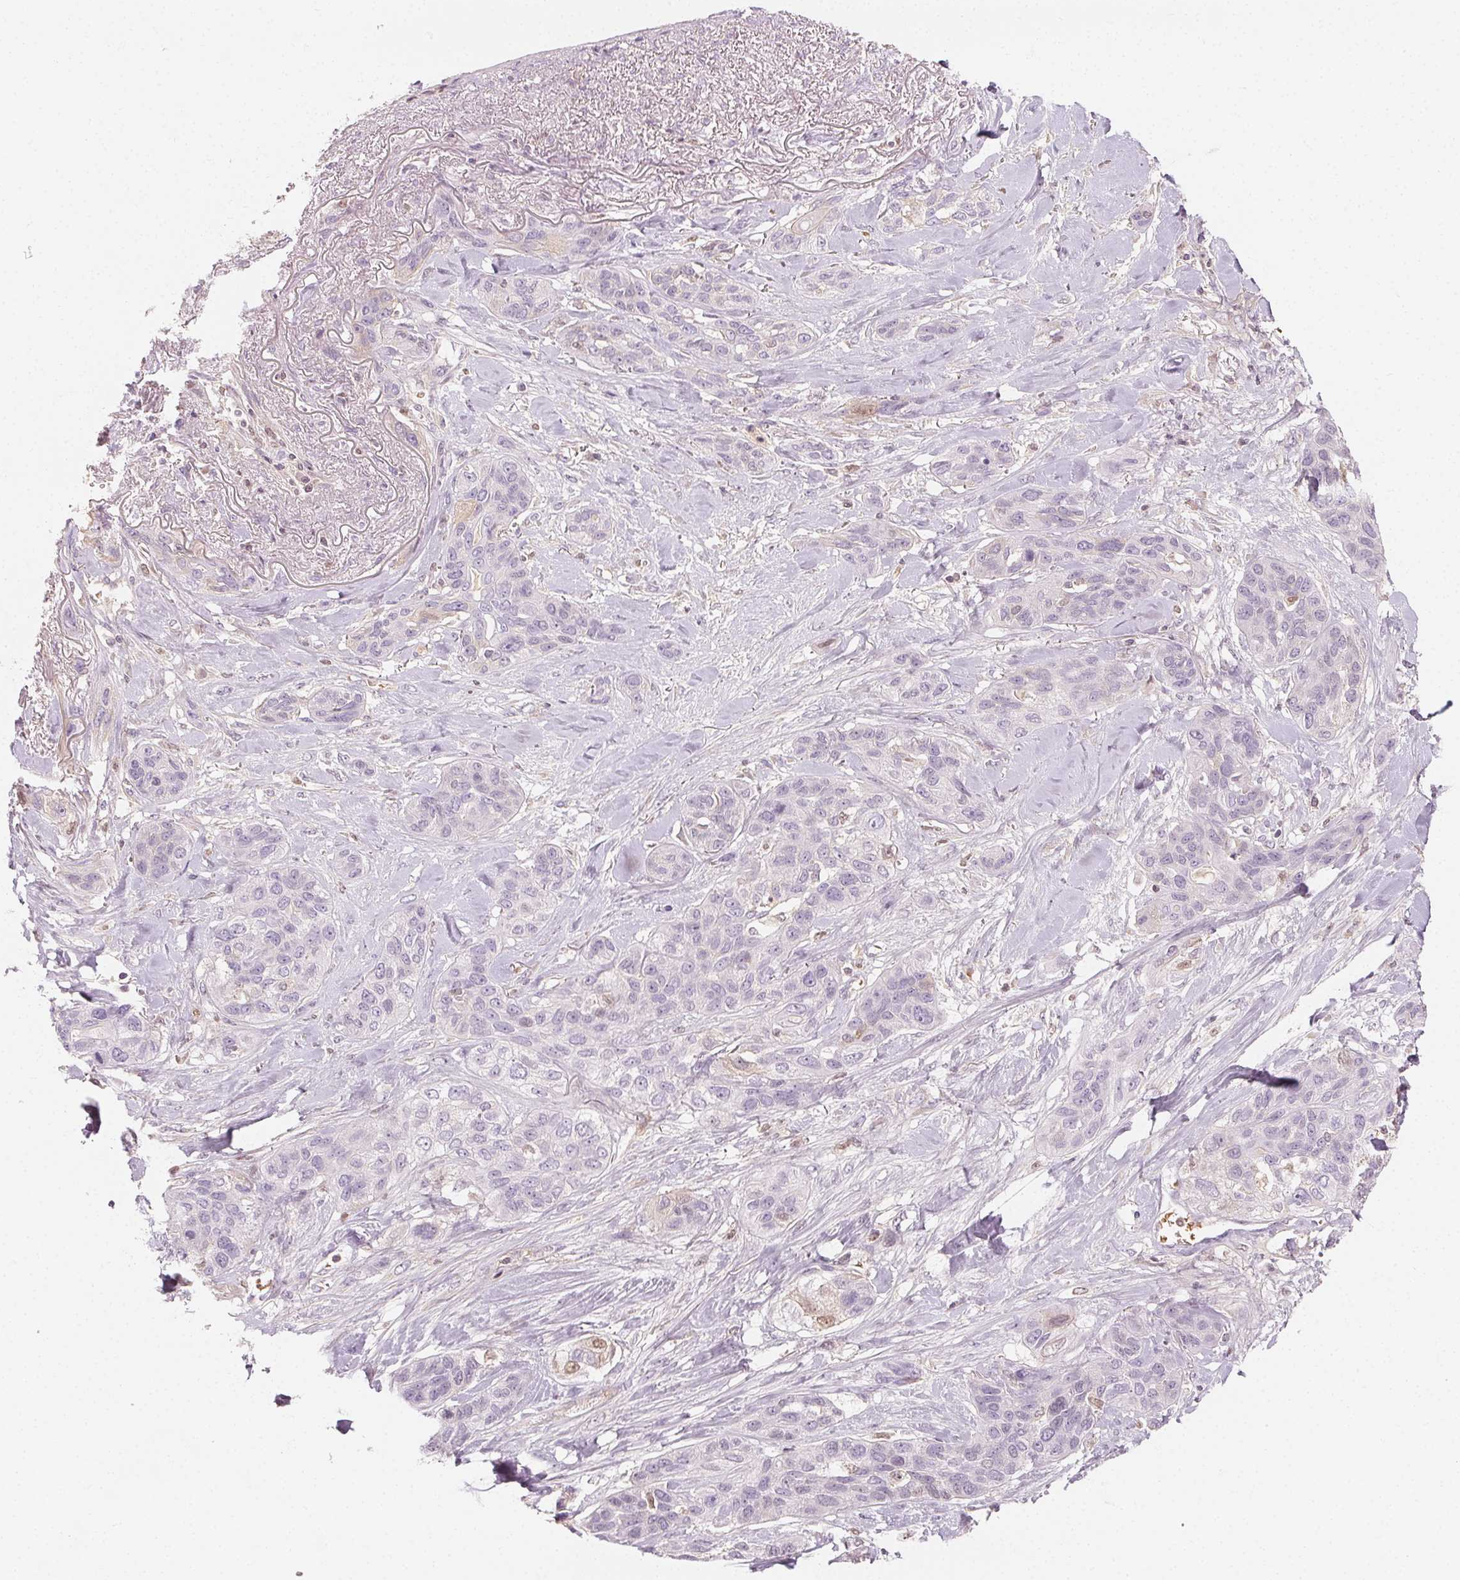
{"staining": {"intensity": "negative", "quantity": "none", "location": "none"}, "tissue": "lung cancer", "cell_type": "Tumor cells", "image_type": "cancer", "snomed": [{"axis": "morphology", "description": "Squamous cell carcinoma, NOS"}, {"axis": "topography", "description": "Lung"}], "caption": "The micrograph shows no significant staining in tumor cells of lung cancer (squamous cell carcinoma).", "gene": "AFM", "patient": {"sex": "female", "age": 70}}